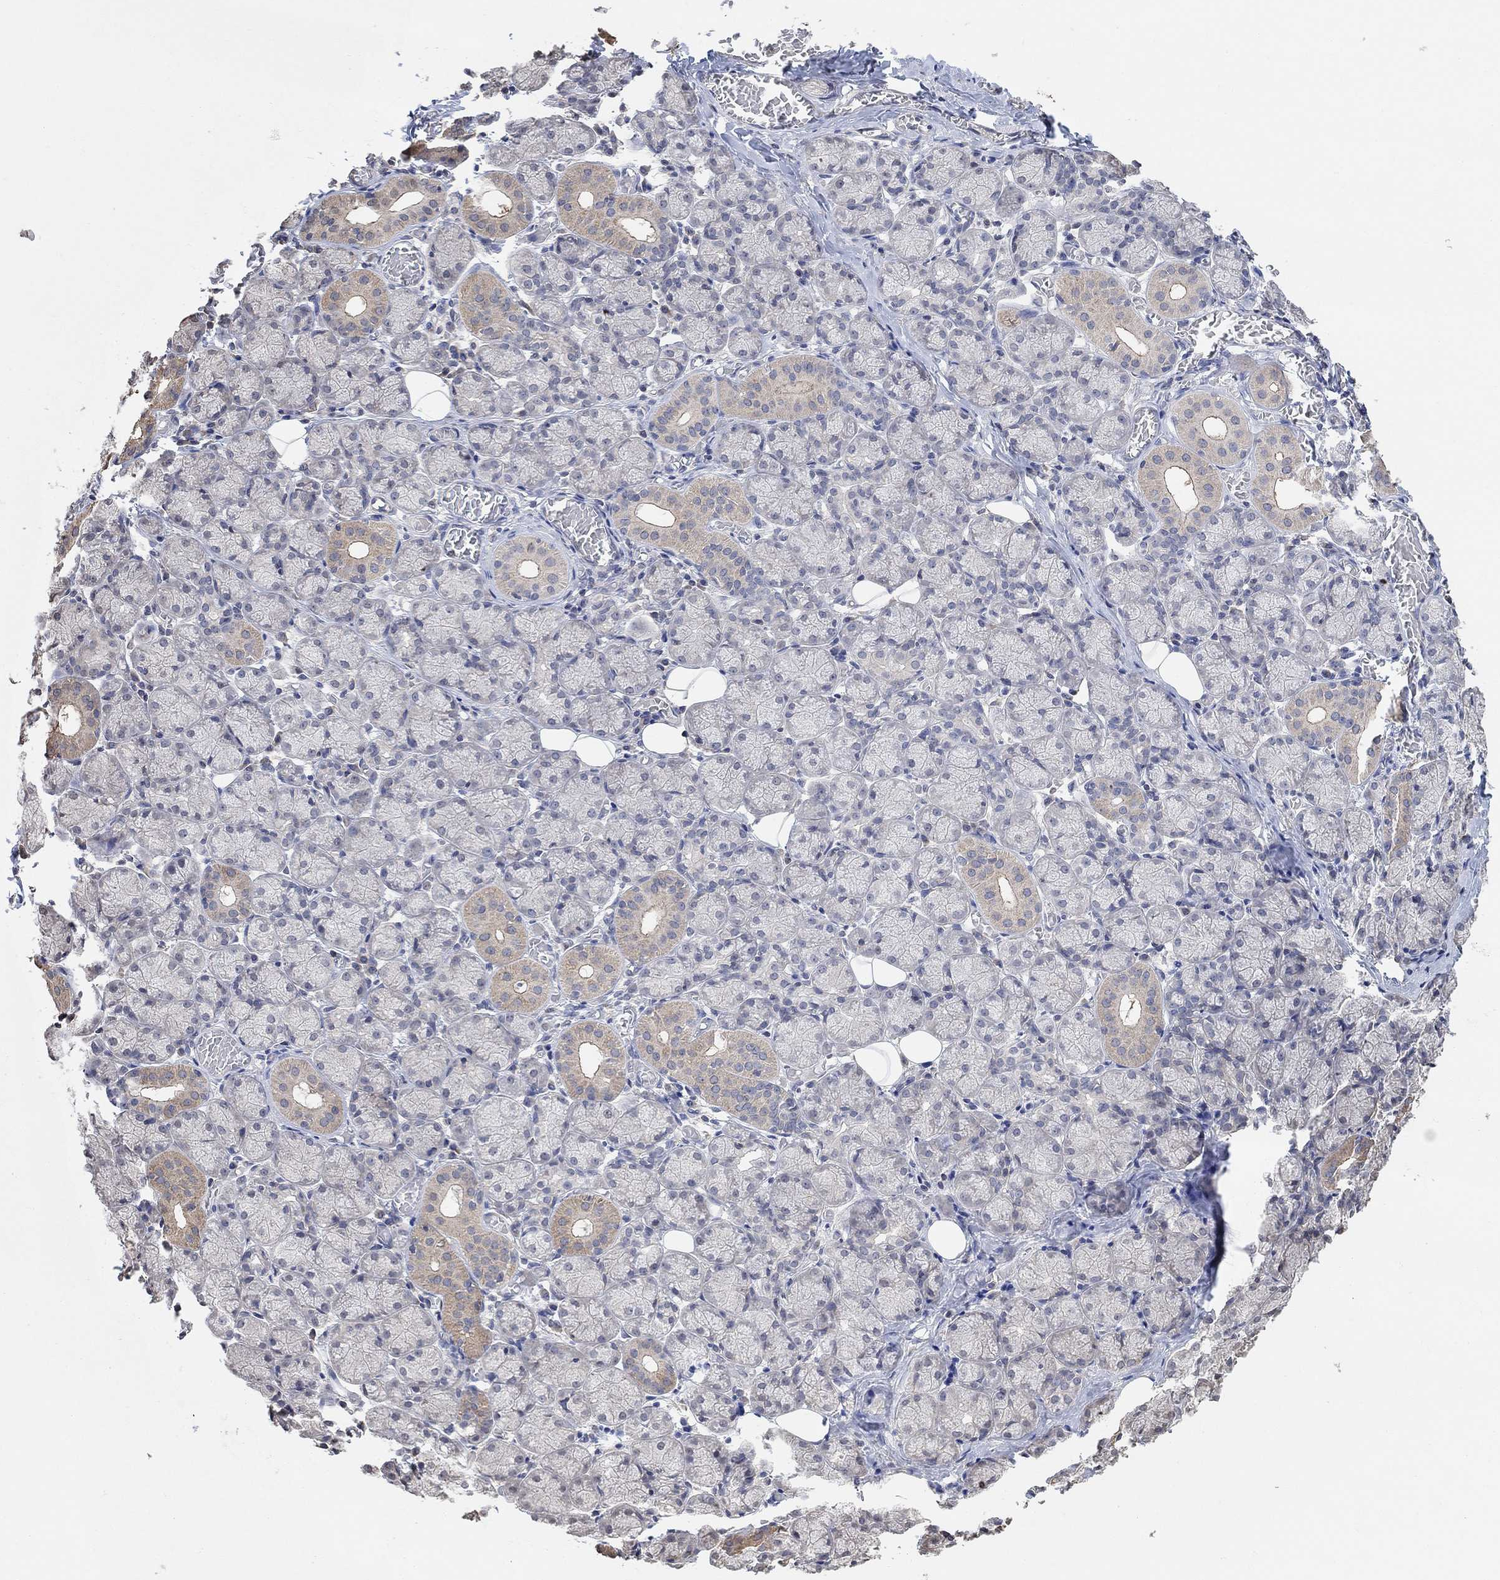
{"staining": {"intensity": "weak", "quantity": "<25%", "location": "cytoplasmic/membranous"}, "tissue": "salivary gland", "cell_type": "Glandular cells", "image_type": "normal", "snomed": [{"axis": "morphology", "description": "Normal tissue, NOS"}, {"axis": "topography", "description": "Salivary gland"}, {"axis": "topography", "description": "Peripheral nerve tissue"}], "caption": "Salivary gland was stained to show a protein in brown. There is no significant staining in glandular cells. (Stains: DAB (3,3'-diaminobenzidine) immunohistochemistry (IHC) with hematoxylin counter stain, Microscopy: brightfield microscopy at high magnification).", "gene": "UNC5B", "patient": {"sex": "female", "age": 24}}